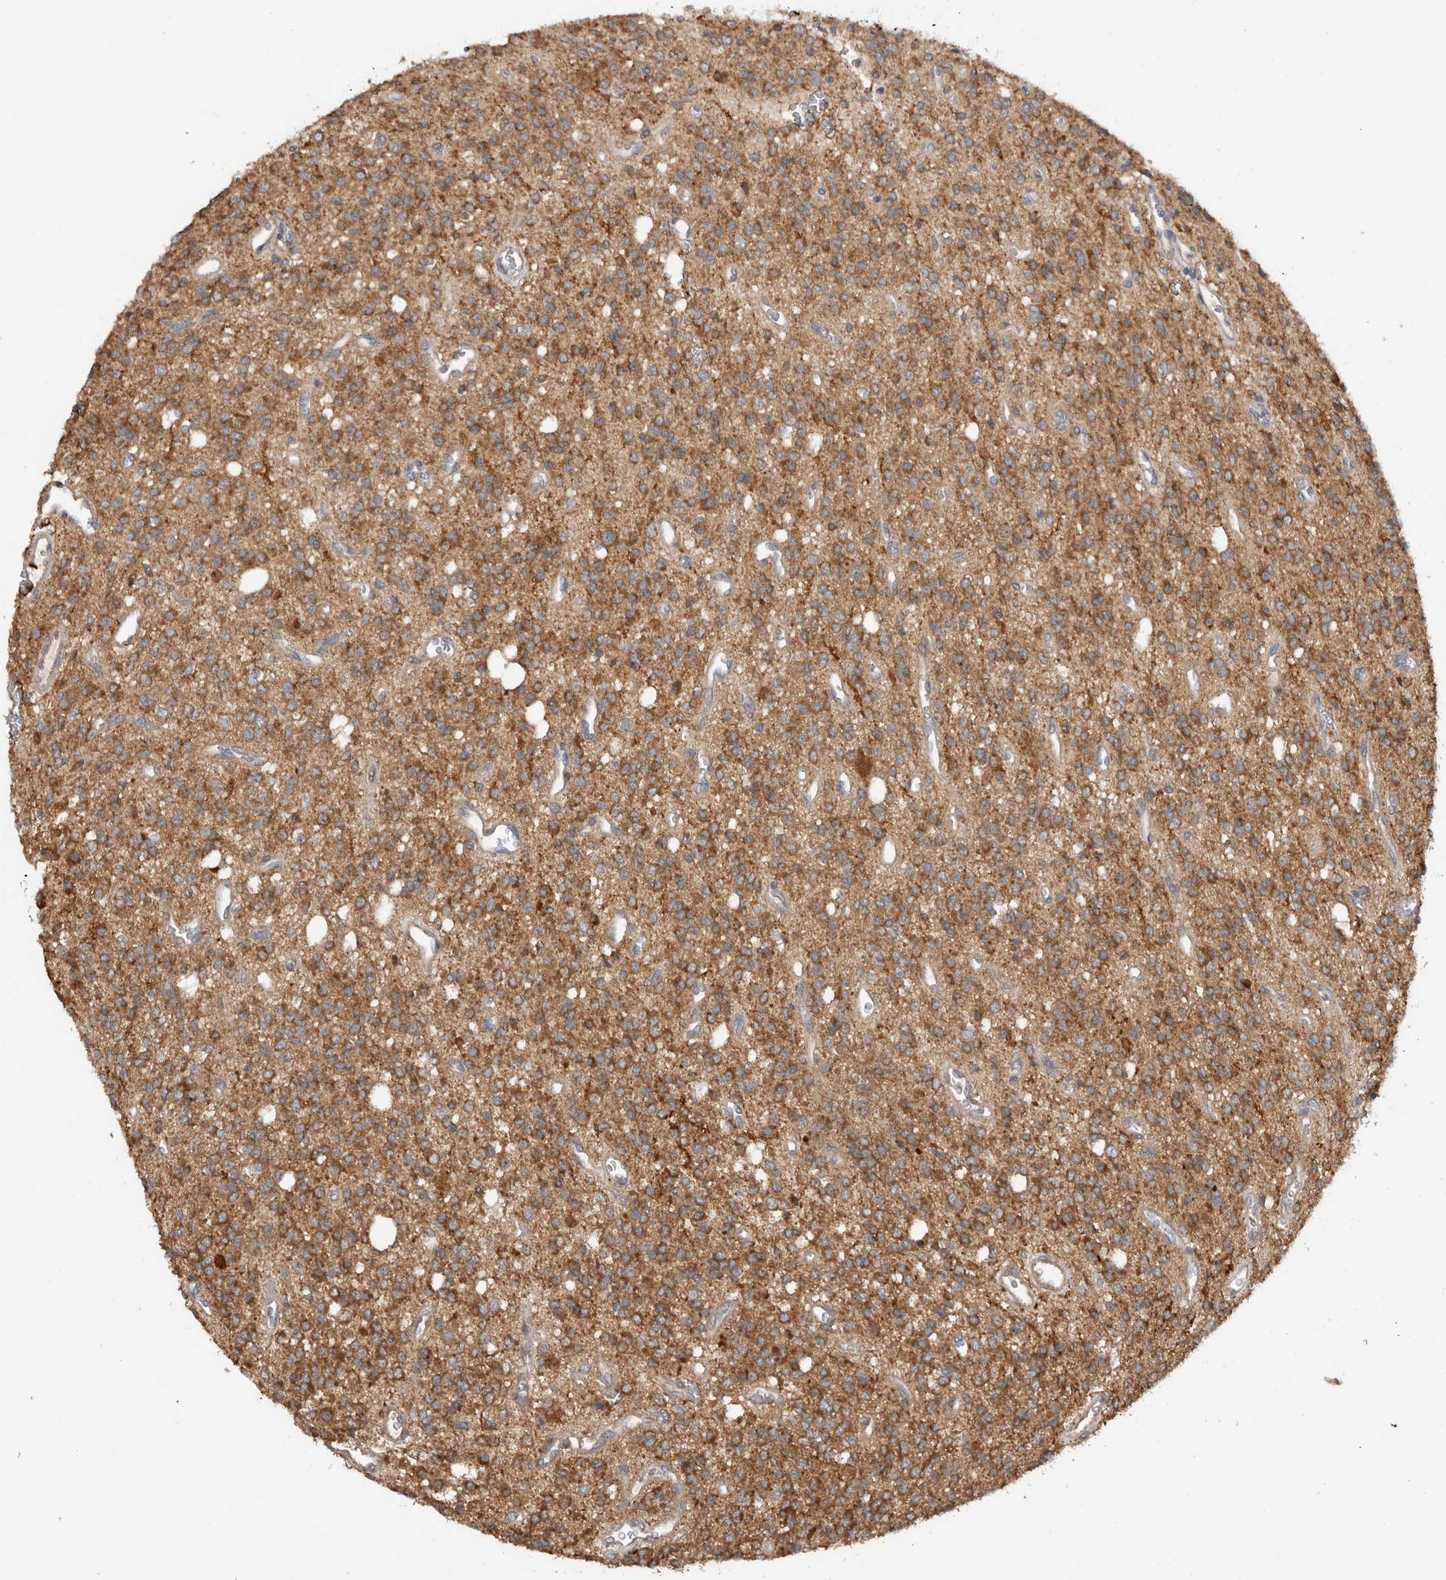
{"staining": {"intensity": "moderate", "quantity": ">75%", "location": "cytoplasmic/membranous"}, "tissue": "glioma", "cell_type": "Tumor cells", "image_type": "cancer", "snomed": [{"axis": "morphology", "description": "Glioma, malignant, High grade"}, {"axis": "topography", "description": "Brain"}], "caption": "Approximately >75% of tumor cells in human glioma reveal moderate cytoplasmic/membranous protein expression as visualized by brown immunohistochemical staining.", "gene": "ADGRL3", "patient": {"sex": "male", "age": 34}}